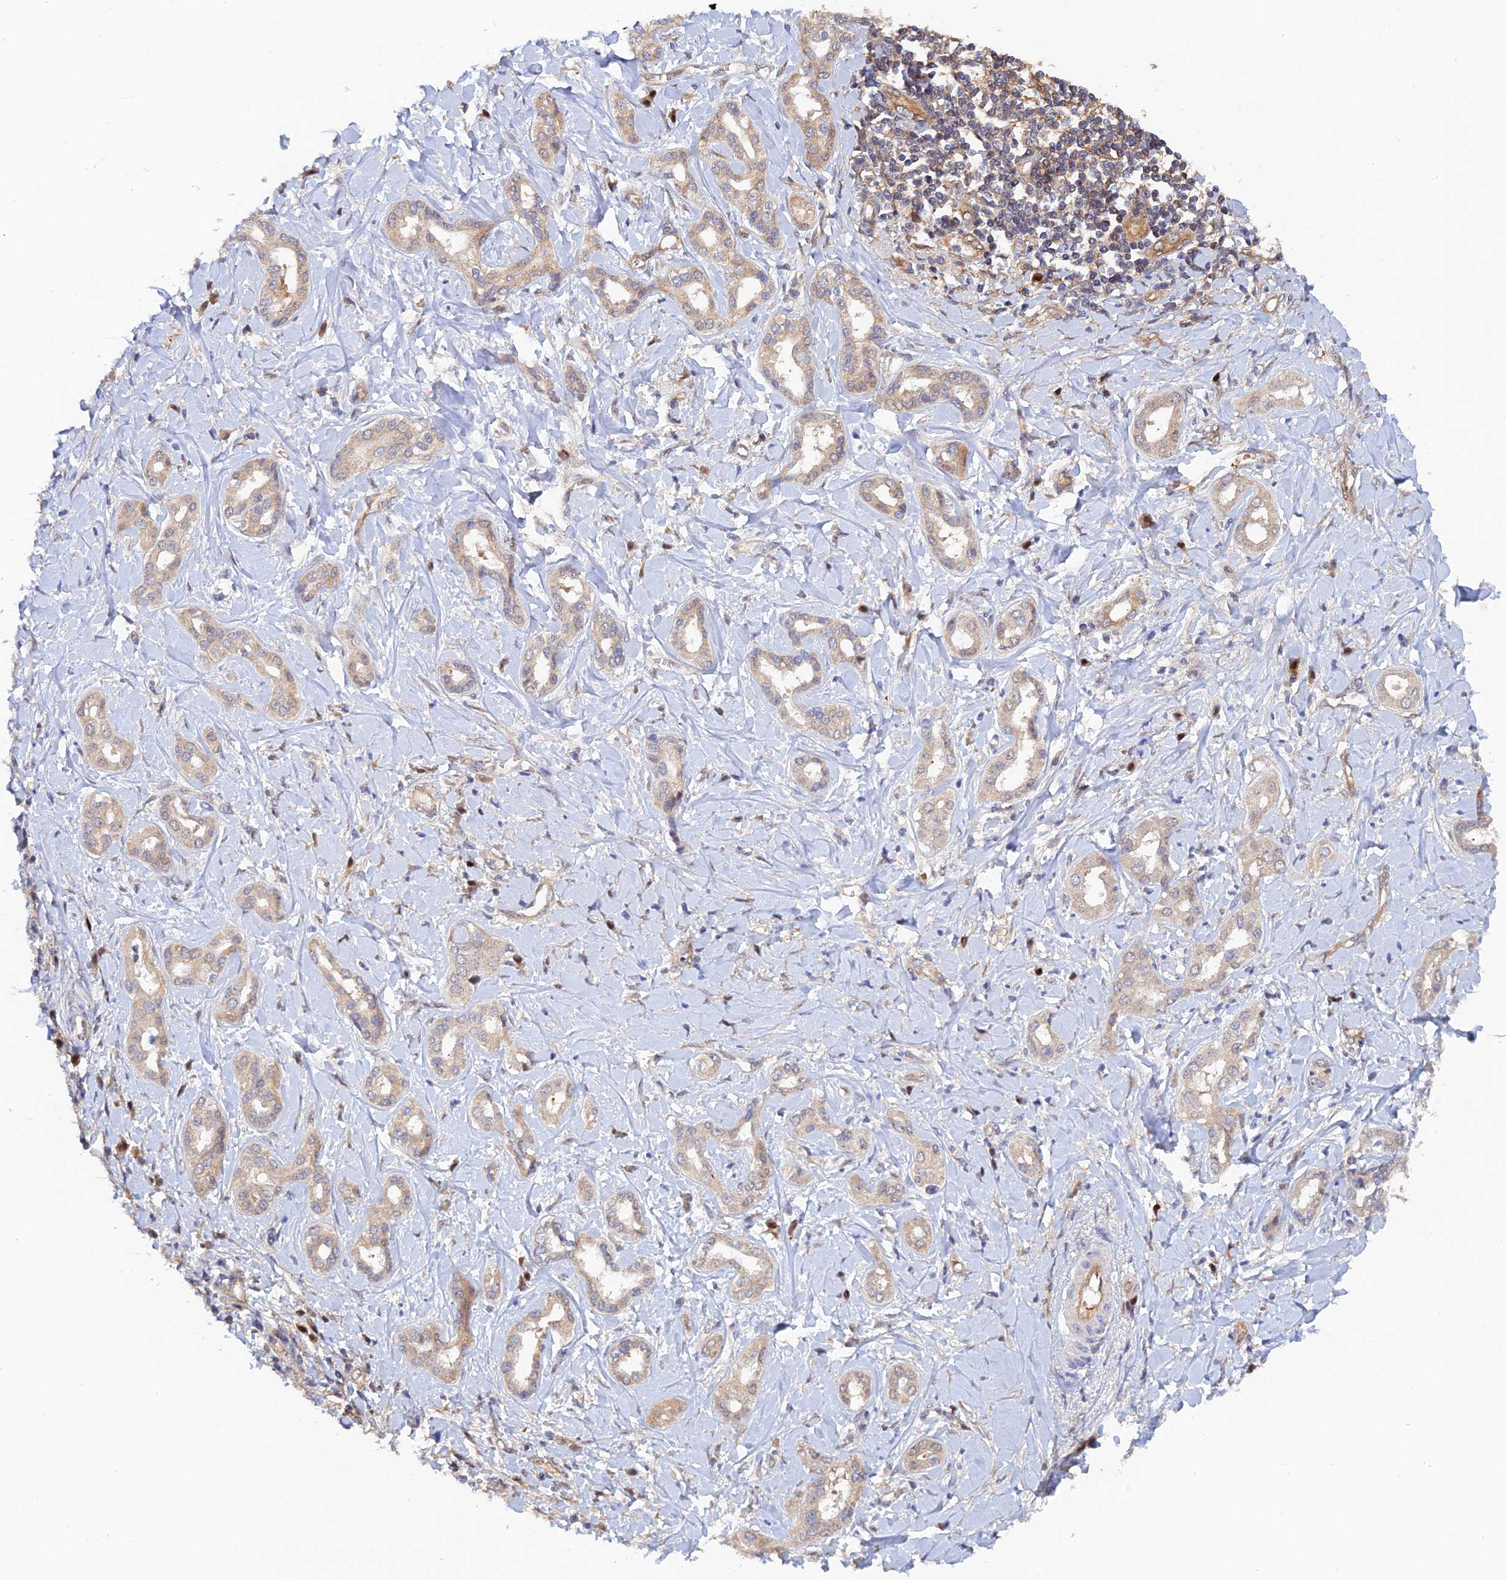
{"staining": {"intensity": "weak", "quantity": ">75%", "location": "cytoplasmic/membranous"}, "tissue": "liver cancer", "cell_type": "Tumor cells", "image_type": "cancer", "snomed": [{"axis": "morphology", "description": "Cholangiocarcinoma"}, {"axis": "topography", "description": "Liver"}], "caption": "Immunohistochemical staining of liver cholangiocarcinoma exhibits low levels of weak cytoplasmic/membranous positivity in approximately >75% of tumor cells.", "gene": "ARL2BP", "patient": {"sex": "female", "age": 77}}